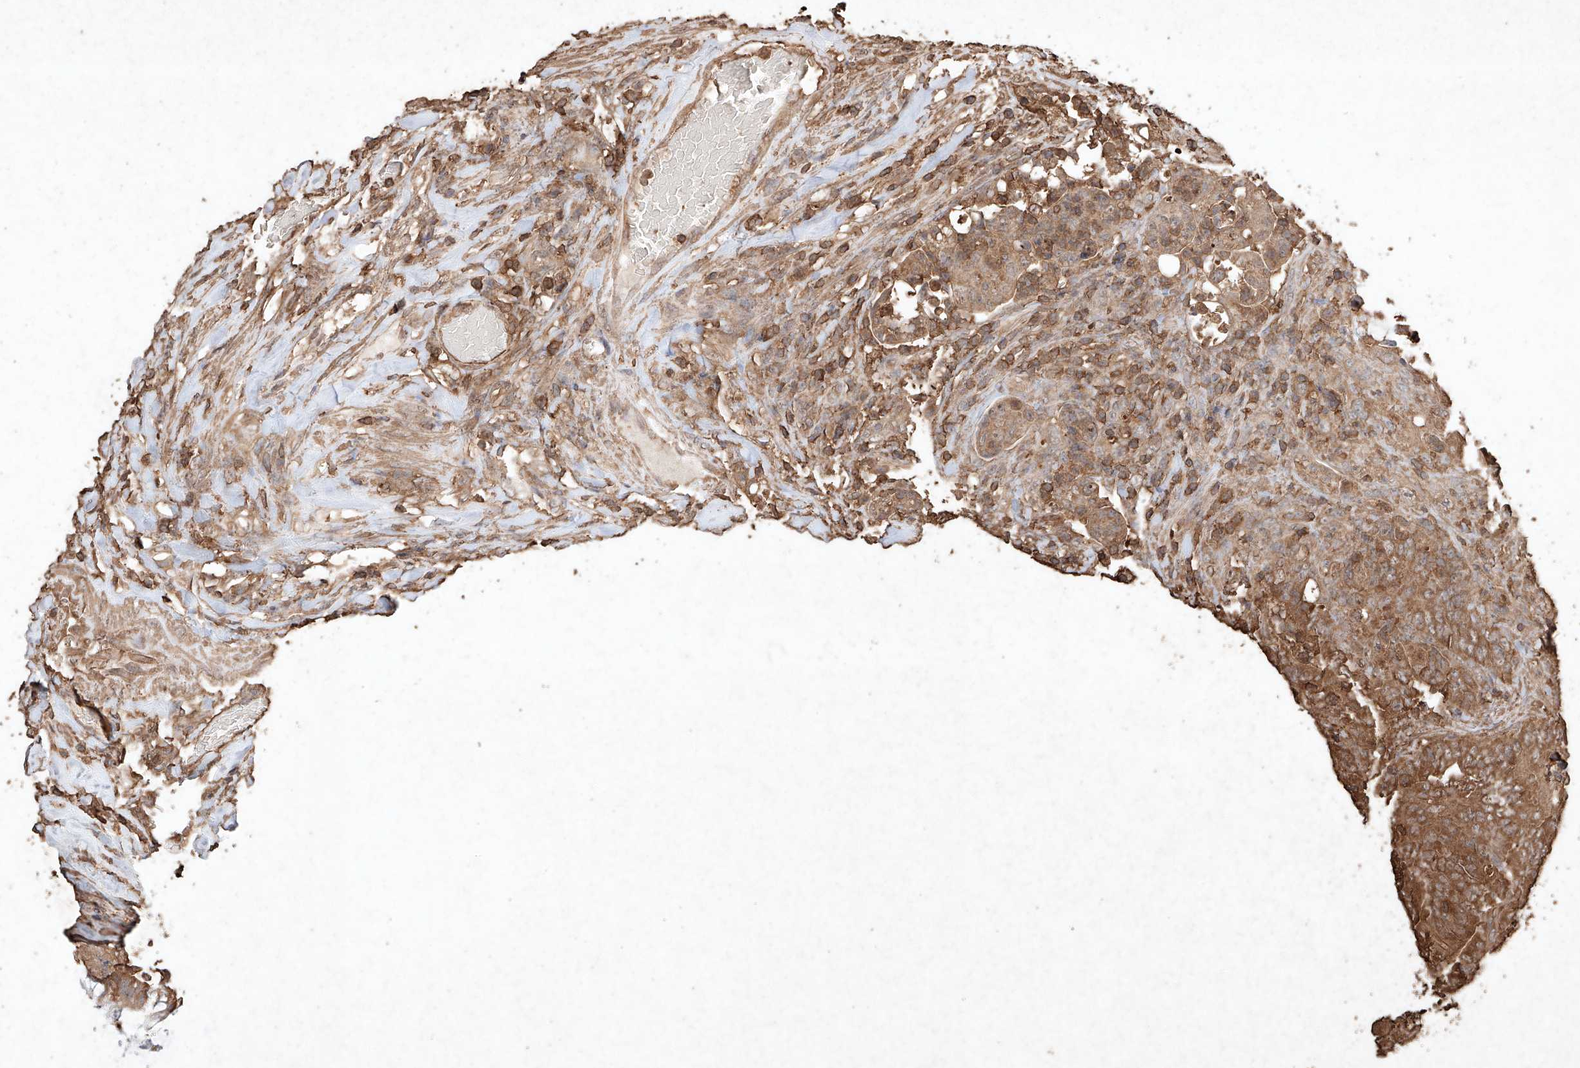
{"staining": {"intensity": "strong", "quantity": ">75%", "location": "cytoplasmic/membranous"}, "tissue": "colorectal cancer", "cell_type": "Tumor cells", "image_type": "cancer", "snomed": [{"axis": "morphology", "description": "Normal tissue, NOS"}, {"axis": "topography", "description": "Colon"}], "caption": "Immunohistochemistry (IHC) of human colorectal cancer shows high levels of strong cytoplasmic/membranous expression in approximately >75% of tumor cells. Nuclei are stained in blue.", "gene": "M6PR", "patient": {"sex": "female", "age": 82}}